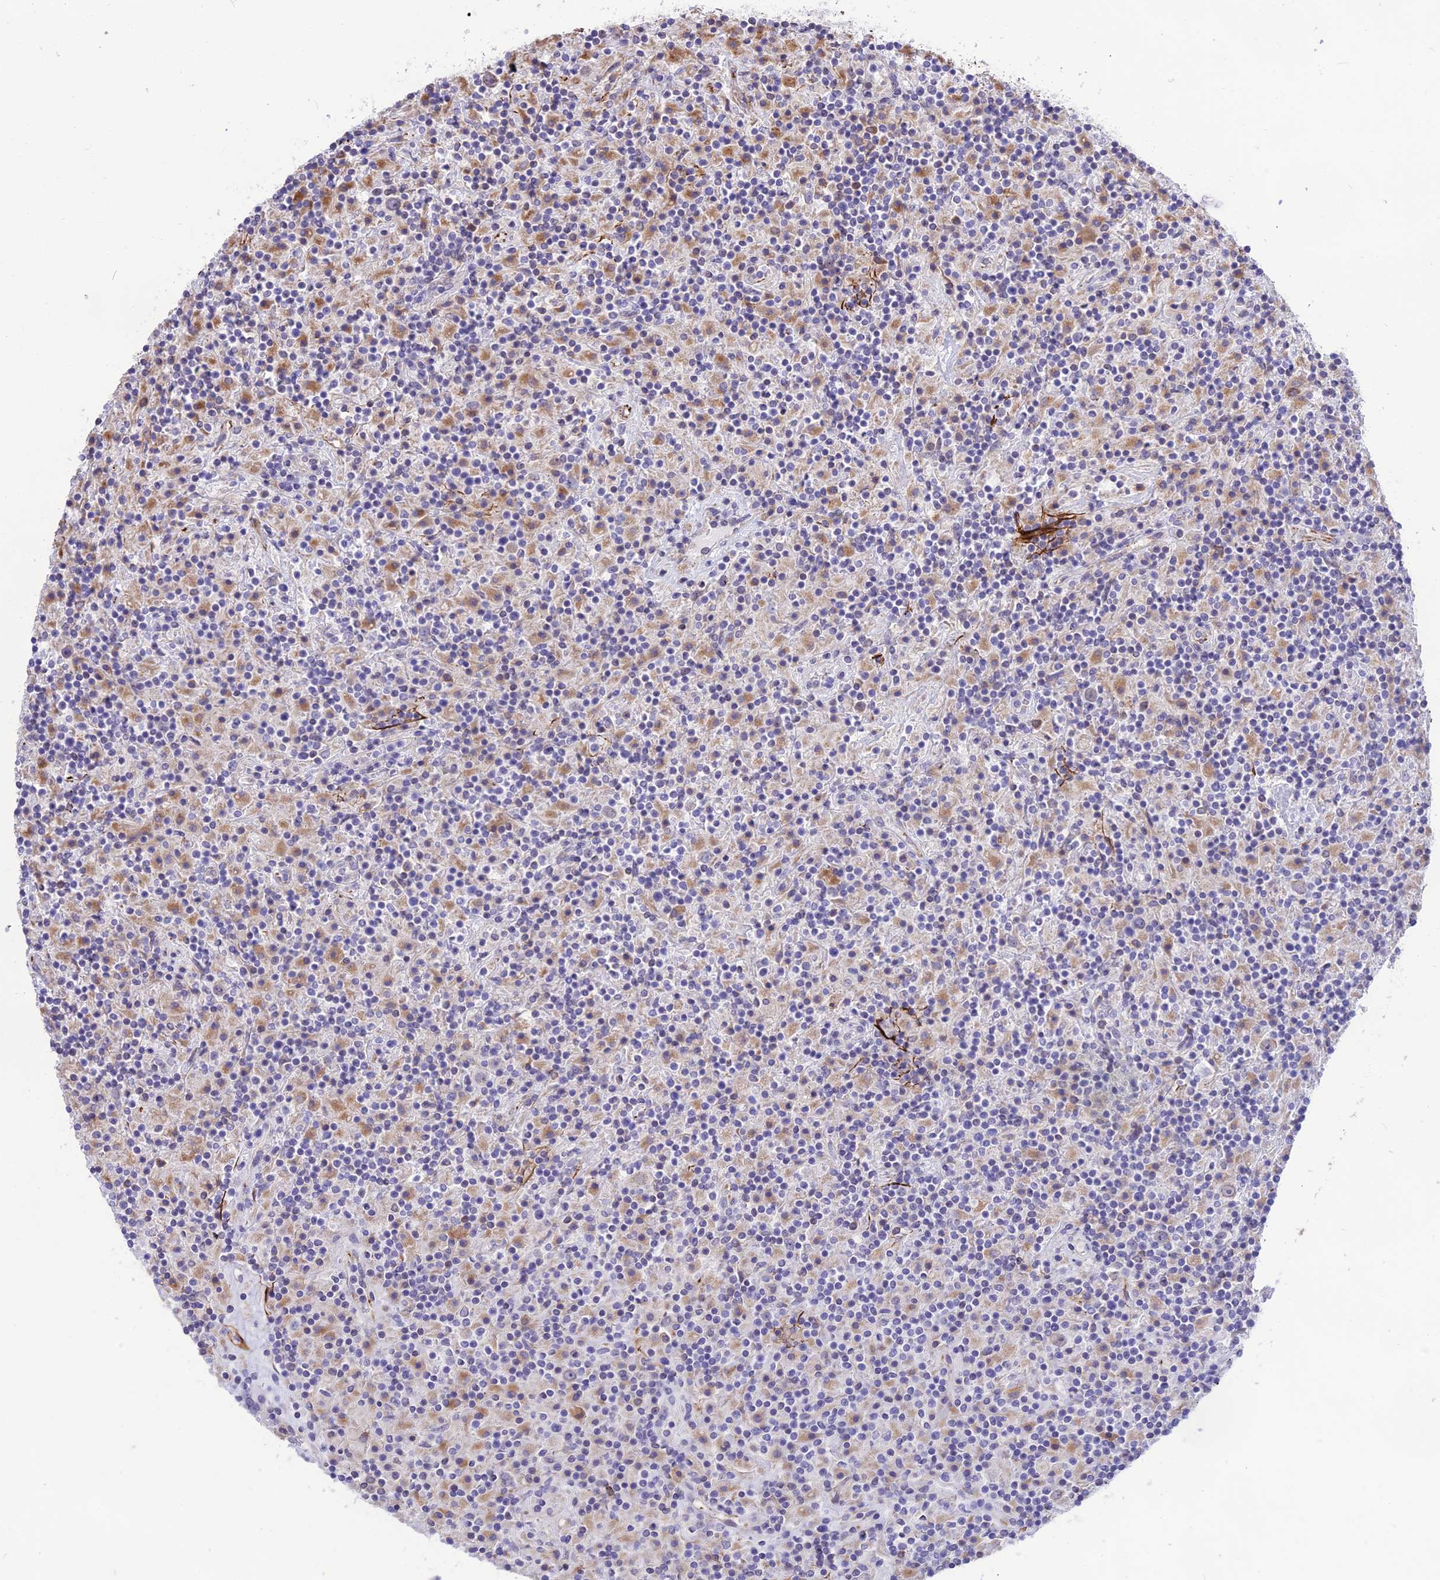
{"staining": {"intensity": "negative", "quantity": "none", "location": "none"}, "tissue": "lymphoma", "cell_type": "Tumor cells", "image_type": "cancer", "snomed": [{"axis": "morphology", "description": "Hodgkin's disease, NOS"}, {"axis": "topography", "description": "Lymph node"}], "caption": "Photomicrograph shows no protein staining in tumor cells of Hodgkin's disease tissue. The staining was performed using DAB (3,3'-diaminobenzidine) to visualize the protein expression in brown, while the nuclei were stained in blue with hematoxylin (Magnification: 20x).", "gene": "DOC2B", "patient": {"sex": "male", "age": 70}}